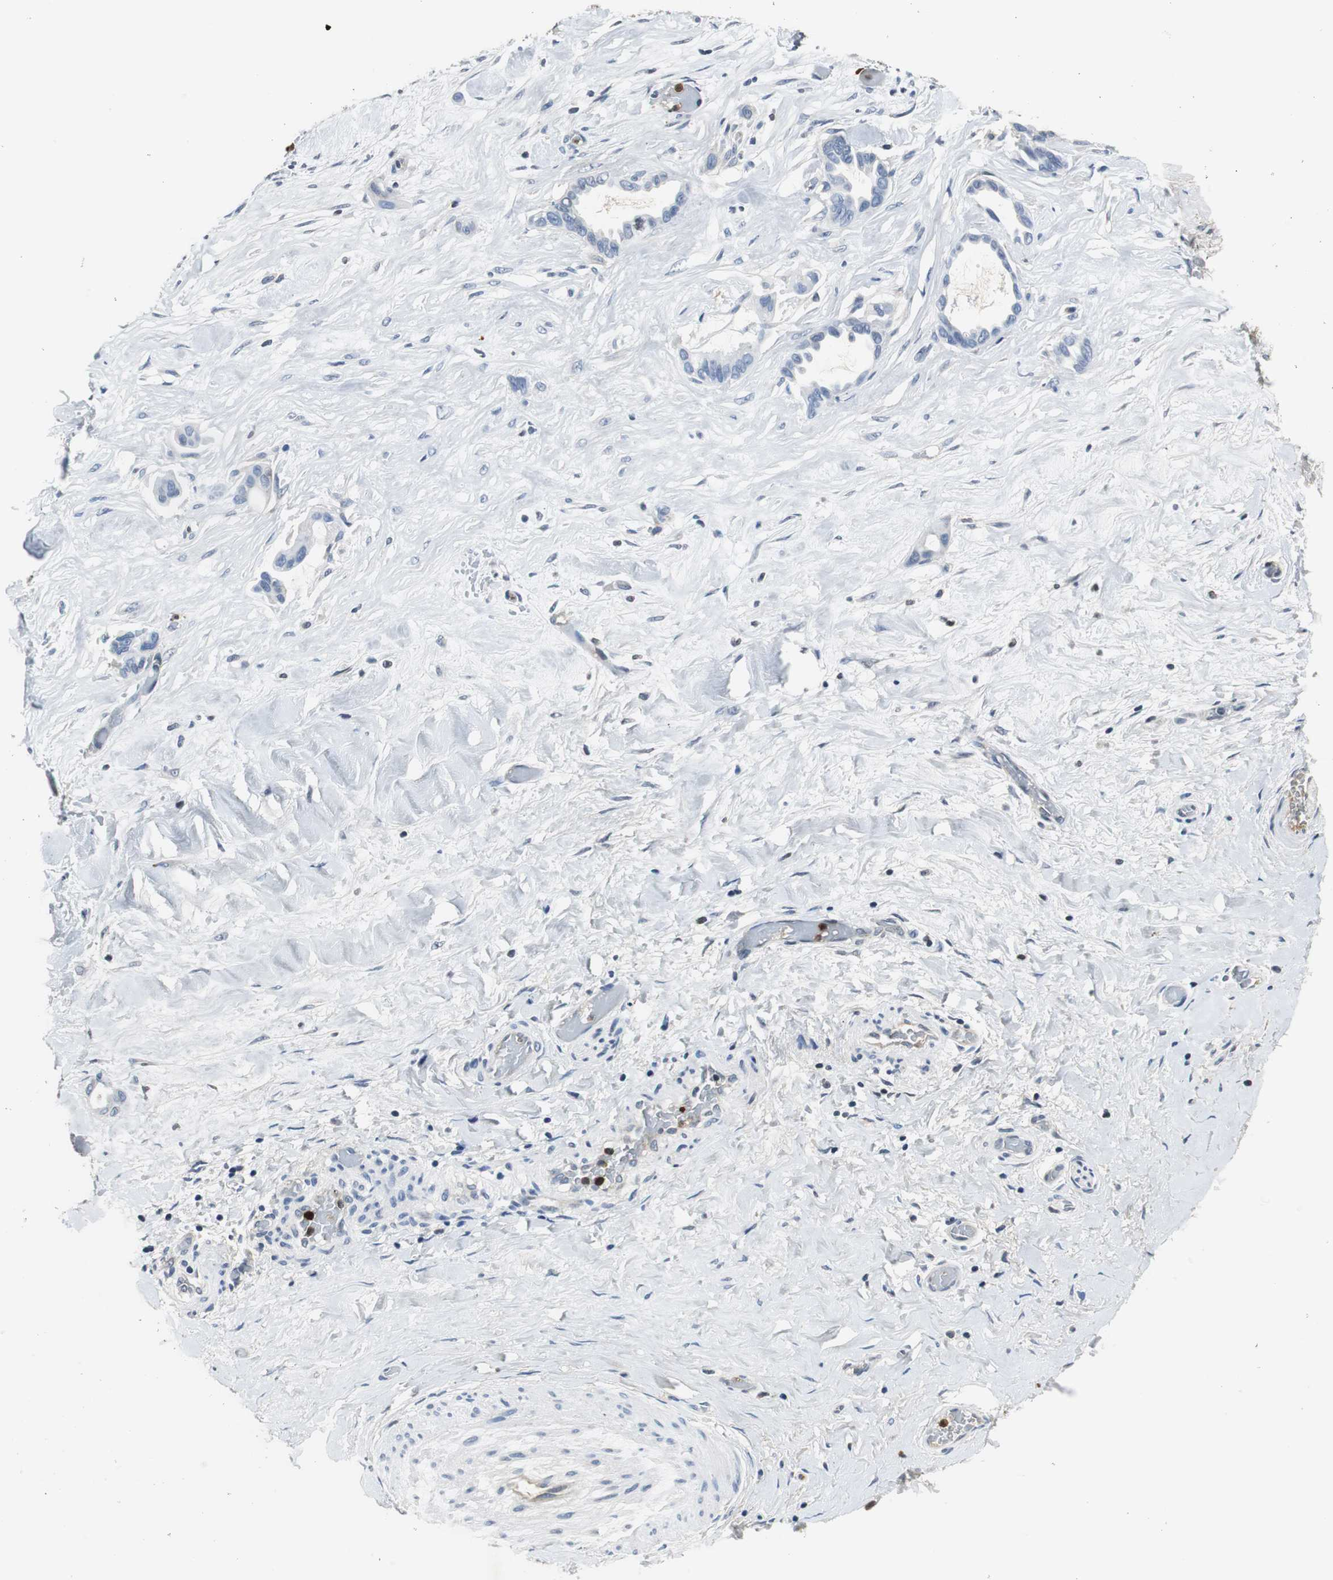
{"staining": {"intensity": "negative", "quantity": "none", "location": "none"}, "tissue": "liver cancer", "cell_type": "Tumor cells", "image_type": "cancer", "snomed": [{"axis": "morphology", "description": "Cholangiocarcinoma"}, {"axis": "topography", "description": "Liver"}], "caption": "Immunohistochemistry (IHC) image of cholangiocarcinoma (liver) stained for a protein (brown), which shows no positivity in tumor cells.", "gene": "ORM1", "patient": {"sex": "female", "age": 65}}